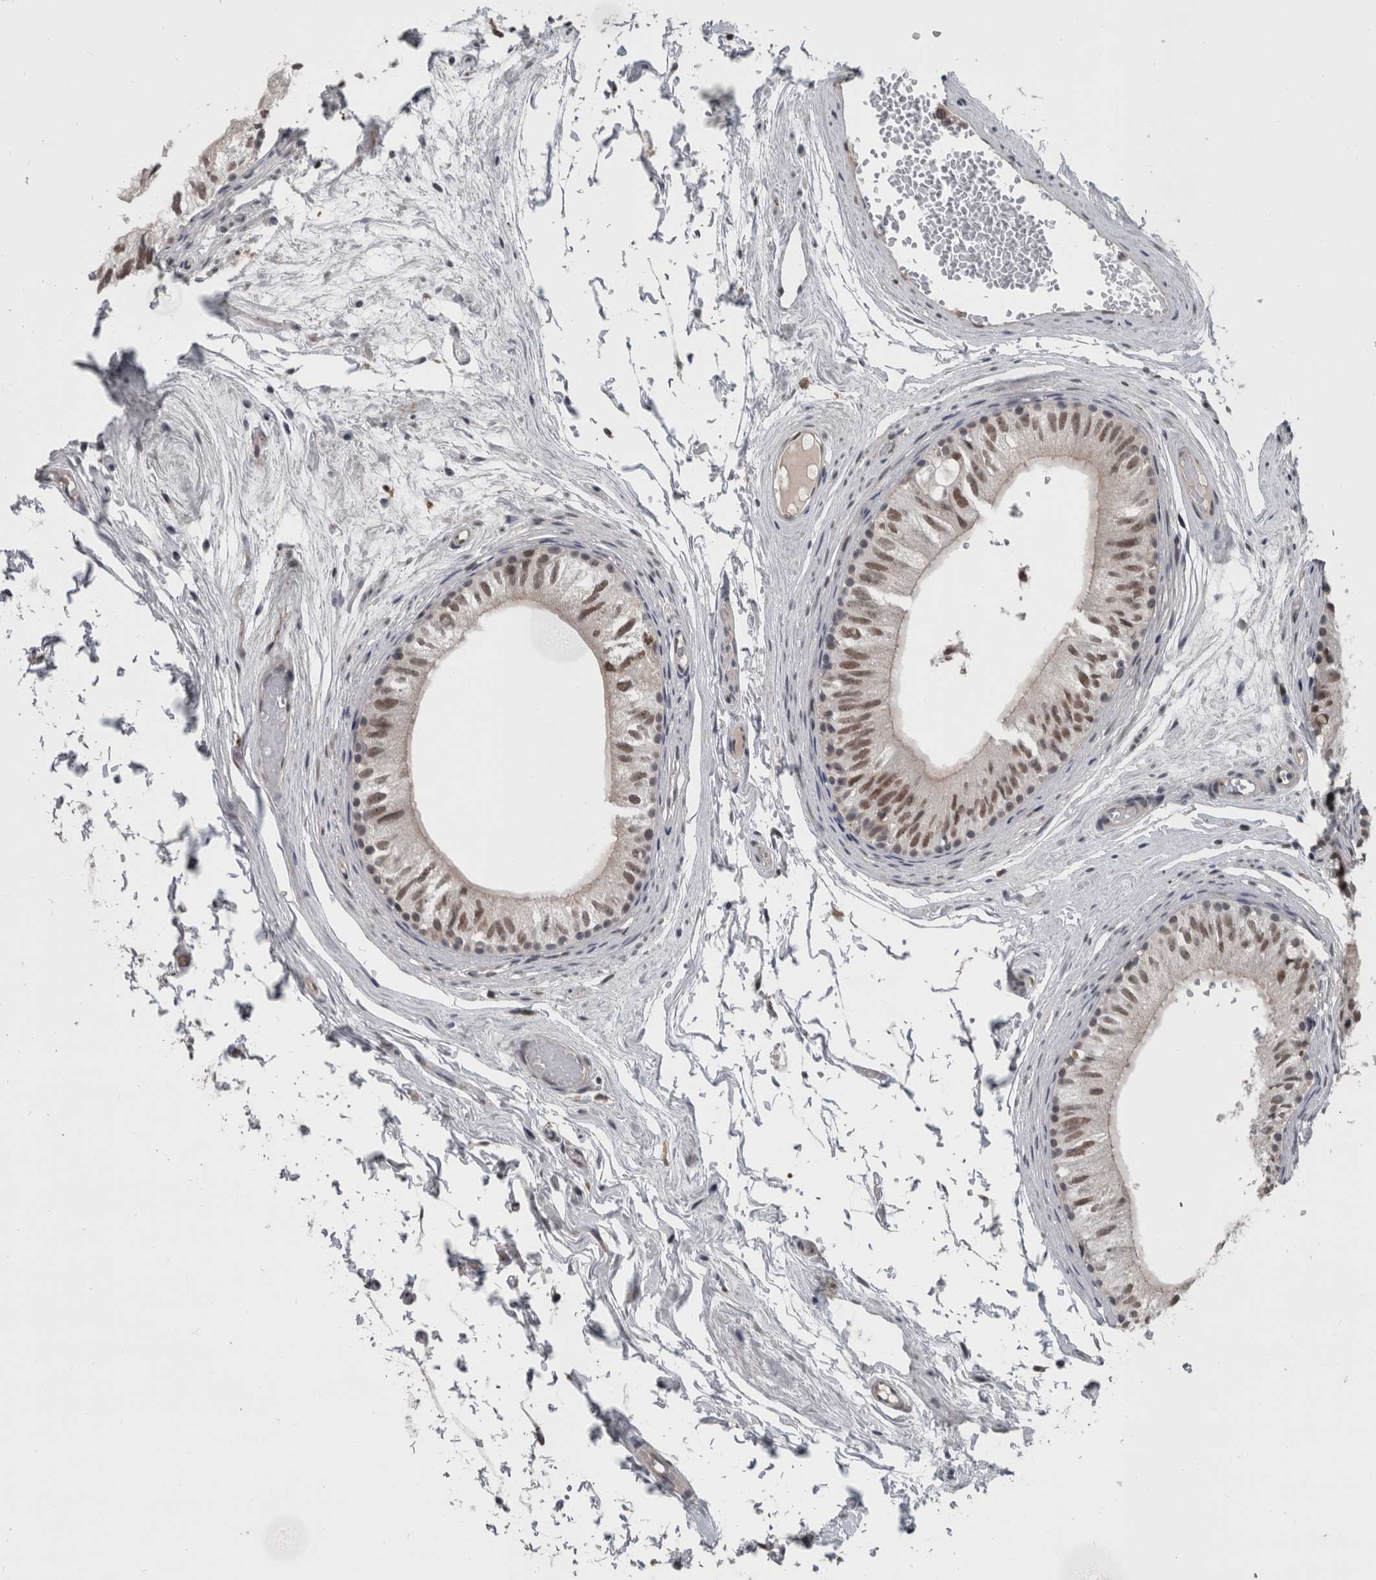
{"staining": {"intensity": "moderate", "quantity": ">75%", "location": "nuclear"}, "tissue": "epididymis", "cell_type": "Glandular cells", "image_type": "normal", "snomed": [{"axis": "morphology", "description": "Normal tissue, NOS"}, {"axis": "topography", "description": "Epididymis"}], "caption": "Normal epididymis was stained to show a protein in brown. There is medium levels of moderate nuclear expression in about >75% of glandular cells.", "gene": "ZBTB21", "patient": {"sex": "male", "age": 79}}